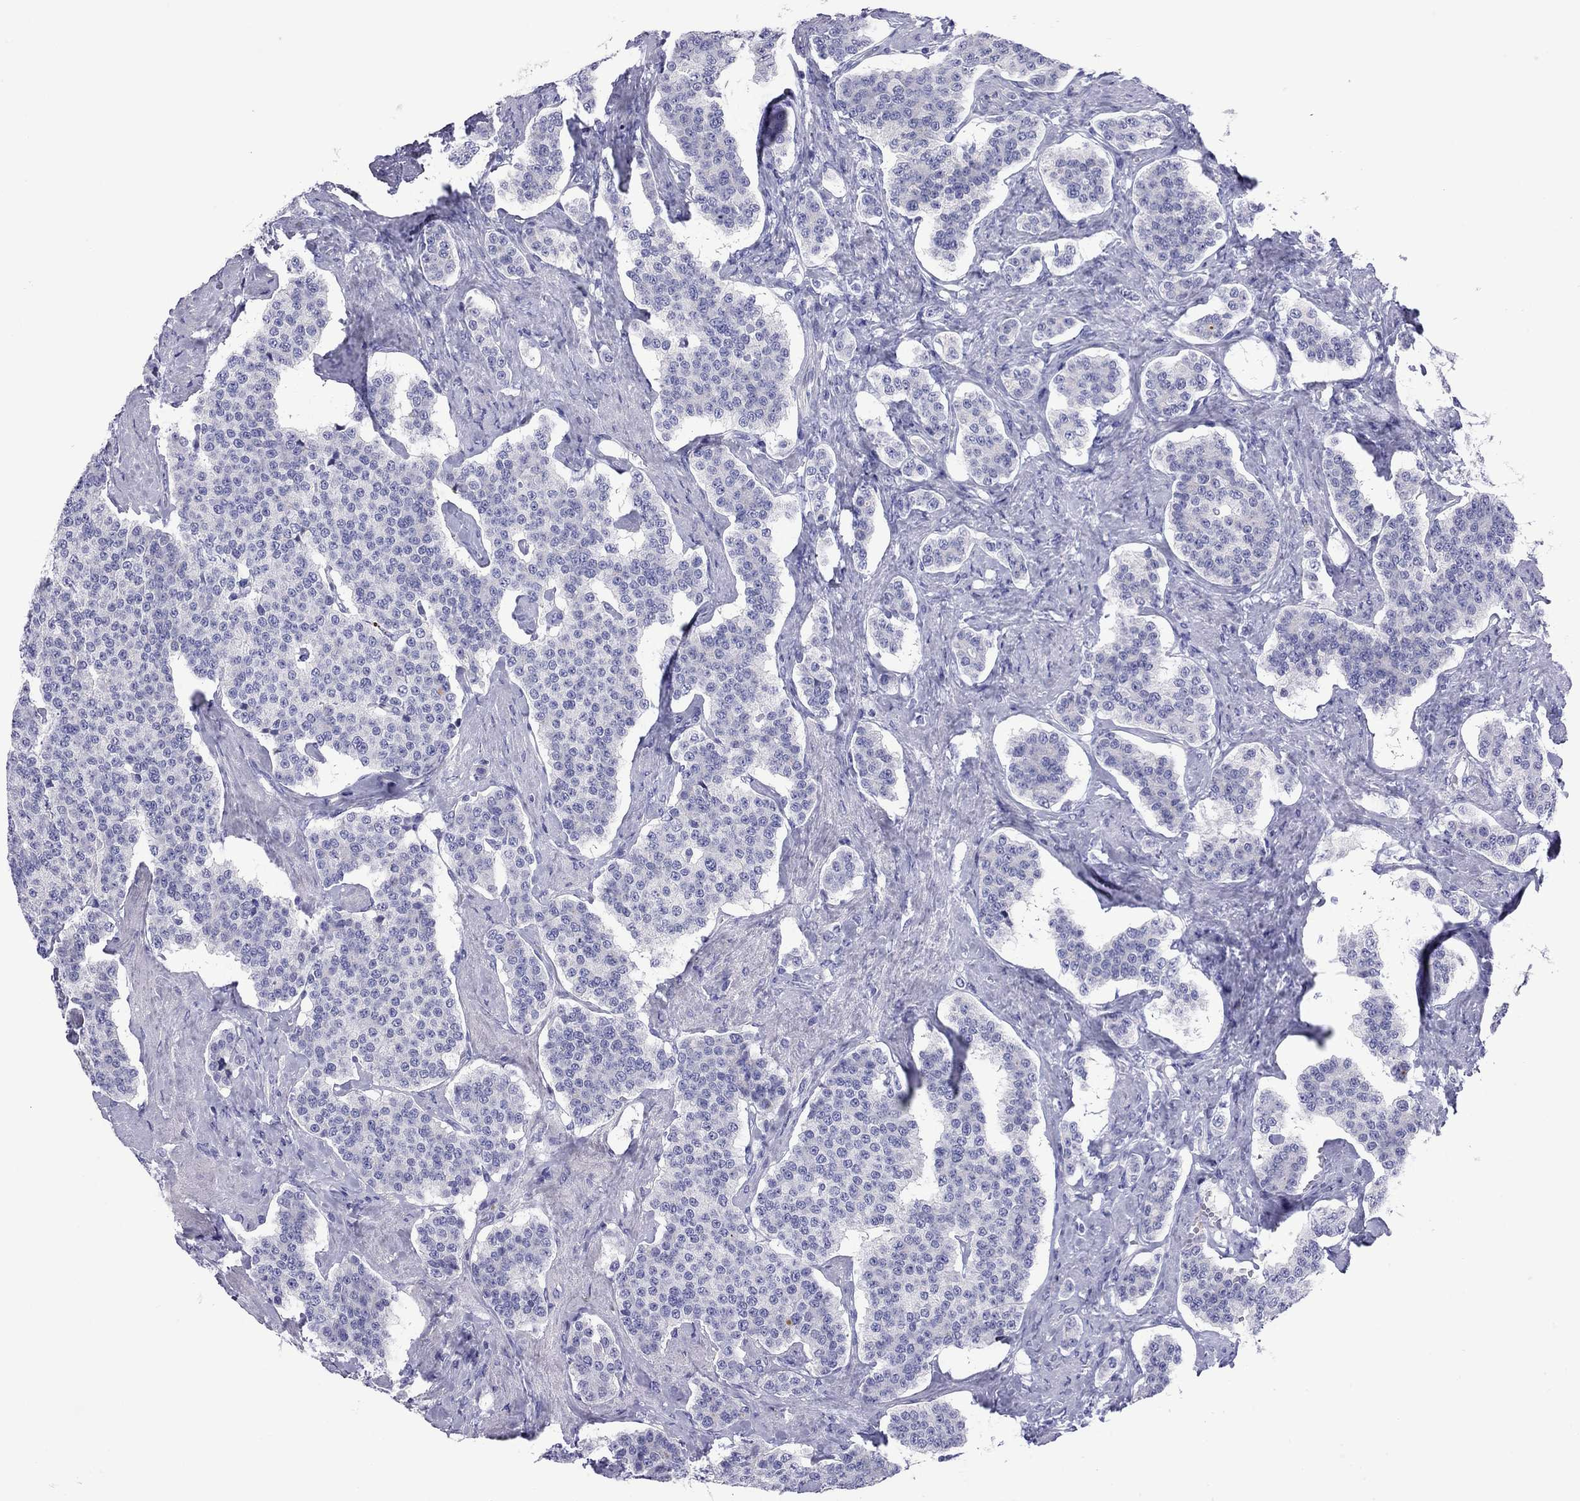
{"staining": {"intensity": "negative", "quantity": "none", "location": "none"}, "tissue": "carcinoid", "cell_type": "Tumor cells", "image_type": "cancer", "snomed": [{"axis": "morphology", "description": "Carcinoid, malignant, NOS"}, {"axis": "topography", "description": "Small intestine"}], "caption": "DAB immunohistochemical staining of carcinoid shows no significant staining in tumor cells.", "gene": "CMYA5", "patient": {"sex": "female", "age": 58}}